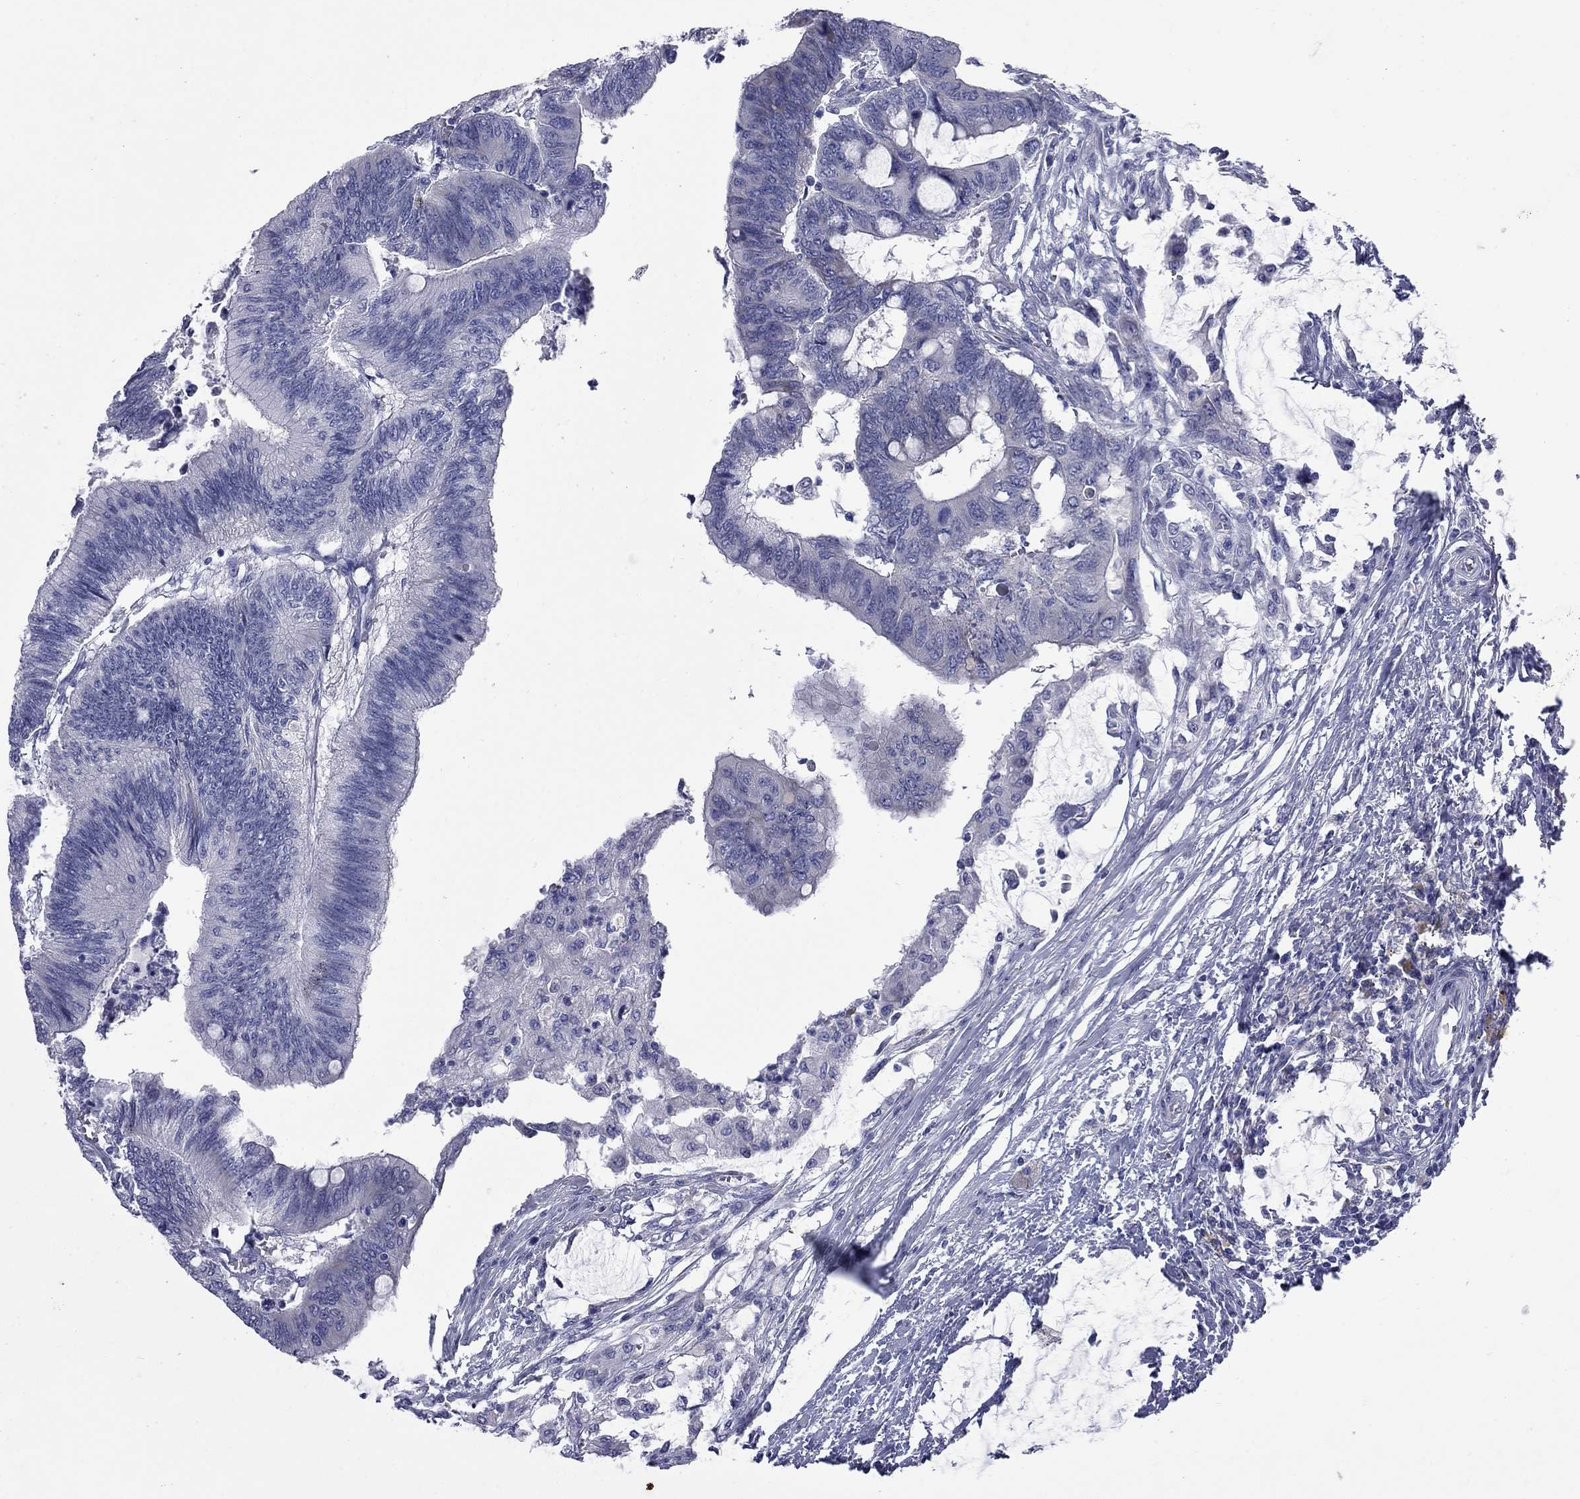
{"staining": {"intensity": "negative", "quantity": "none", "location": "none"}, "tissue": "colorectal cancer", "cell_type": "Tumor cells", "image_type": "cancer", "snomed": [{"axis": "morphology", "description": "Normal tissue, NOS"}, {"axis": "morphology", "description": "Adenocarcinoma, NOS"}, {"axis": "topography", "description": "Rectum"}, {"axis": "topography", "description": "Peripheral nerve tissue"}], "caption": "Immunohistochemistry of adenocarcinoma (colorectal) shows no positivity in tumor cells.", "gene": "UNC119B", "patient": {"sex": "male", "age": 92}}